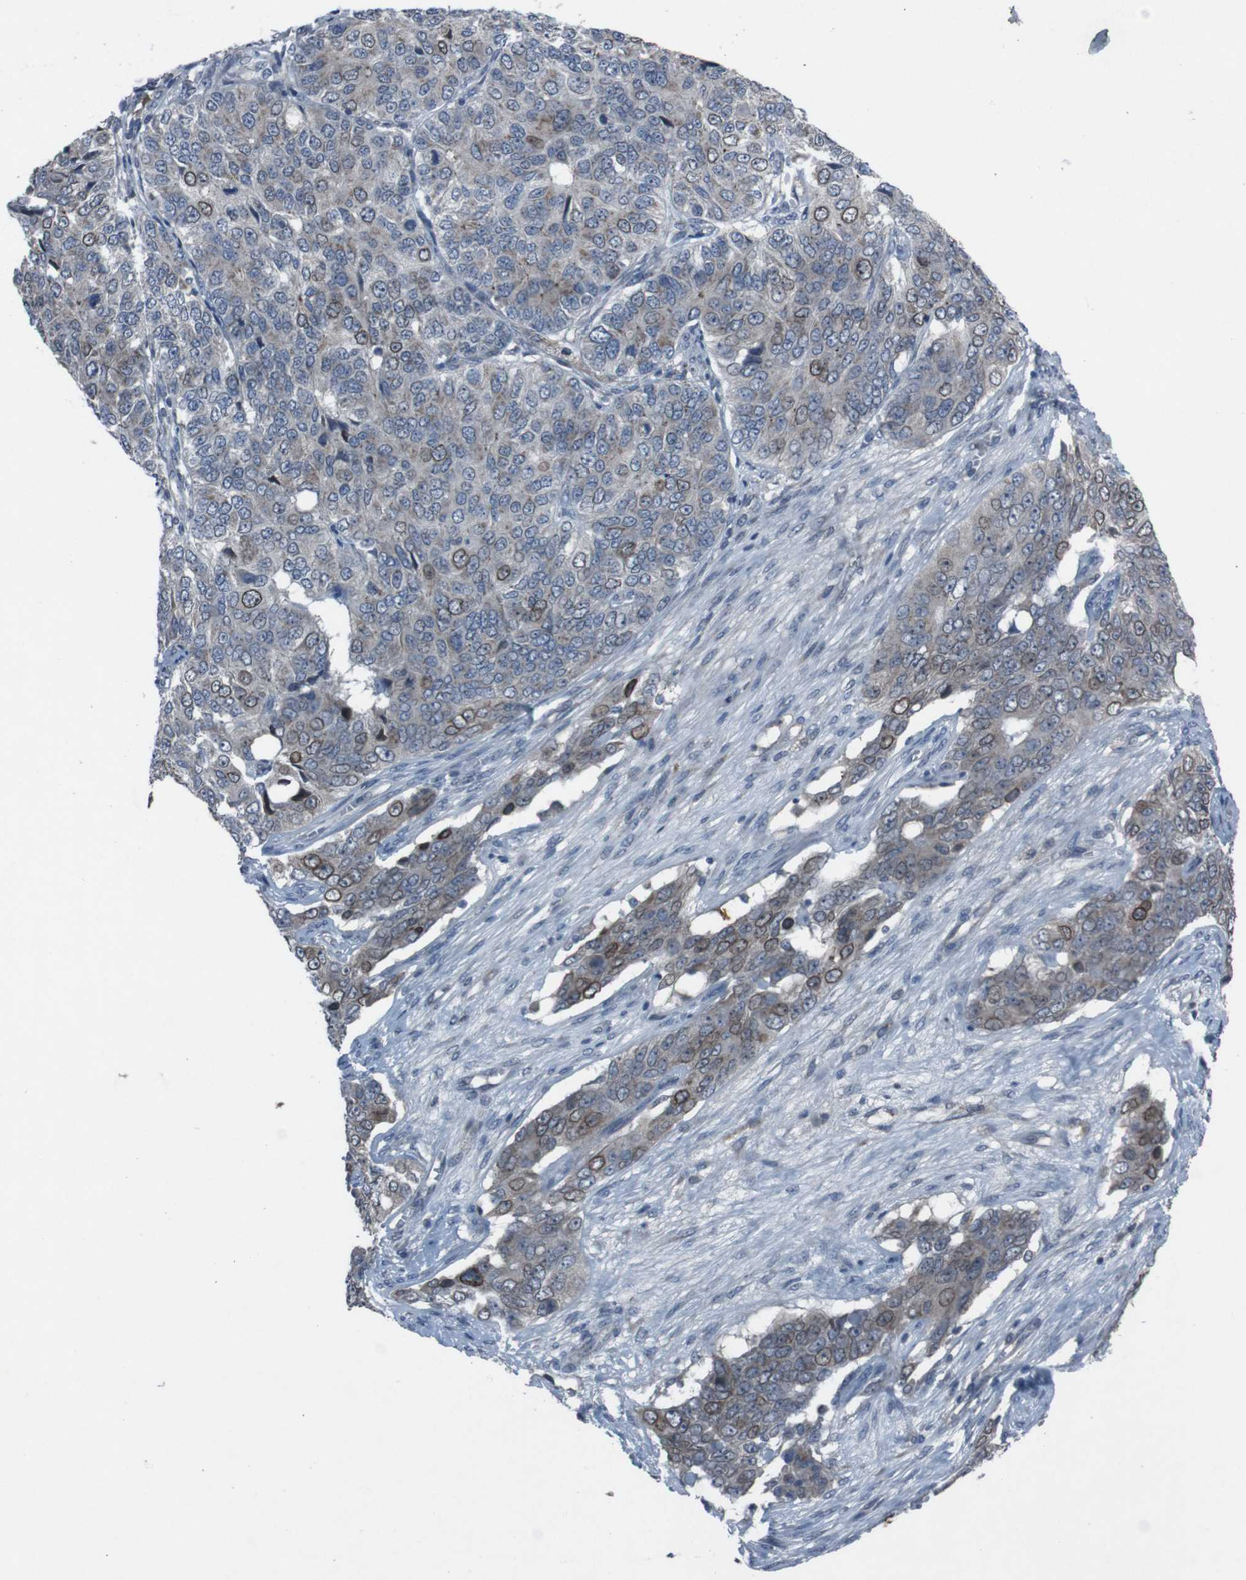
{"staining": {"intensity": "moderate", "quantity": "25%-75%", "location": "cytoplasmic/membranous,nuclear"}, "tissue": "ovarian cancer", "cell_type": "Tumor cells", "image_type": "cancer", "snomed": [{"axis": "morphology", "description": "Carcinoma, endometroid"}, {"axis": "topography", "description": "Ovary"}], "caption": "A brown stain labels moderate cytoplasmic/membranous and nuclear positivity of a protein in human ovarian endometroid carcinoma tumor cells. The protein is shown in brown color, while the nuclei are stained blue.", "gene": "EFNA5", "patient": {"sex": "female", "age": 51}}